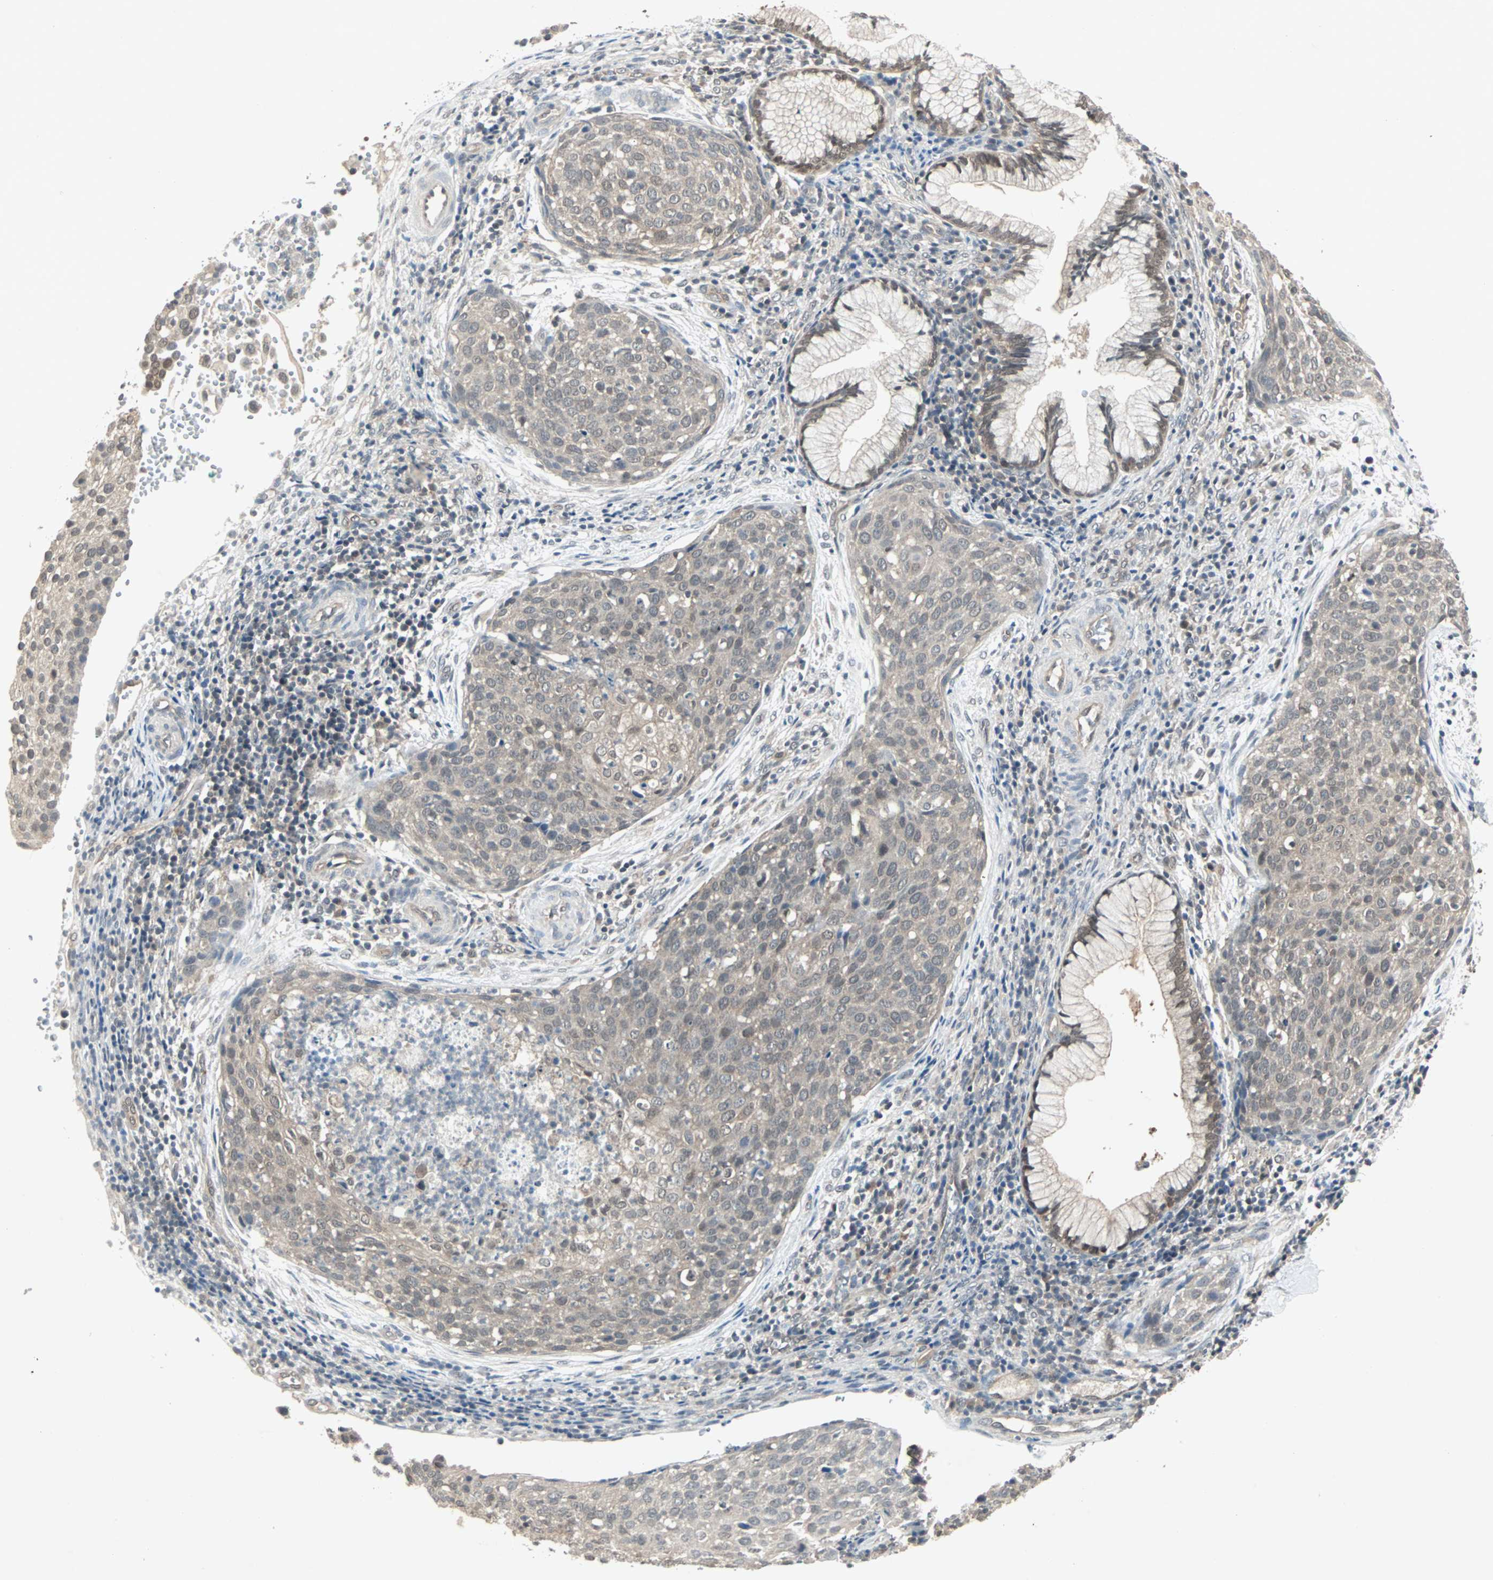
{"staining": {"intensity": "weak", "quantity": "25%-75%", "location": "cytoplasmic/membranous"}, "tissue": "cervical cancer", "cell_type": "Tumor cells", "image_type": "cancer", "snomed": [{"axis": "morphology", "description": "Squamous cell carcinoma, NOS"}, {"axis": "topography", "description": "Cervix"}], "caption": "Cervical squamous cell carcinoma stained with a protein marker shows weak staining in tumor cells.", "gene": "PTPA", "patient": {"sex": "female", "age": 38}}